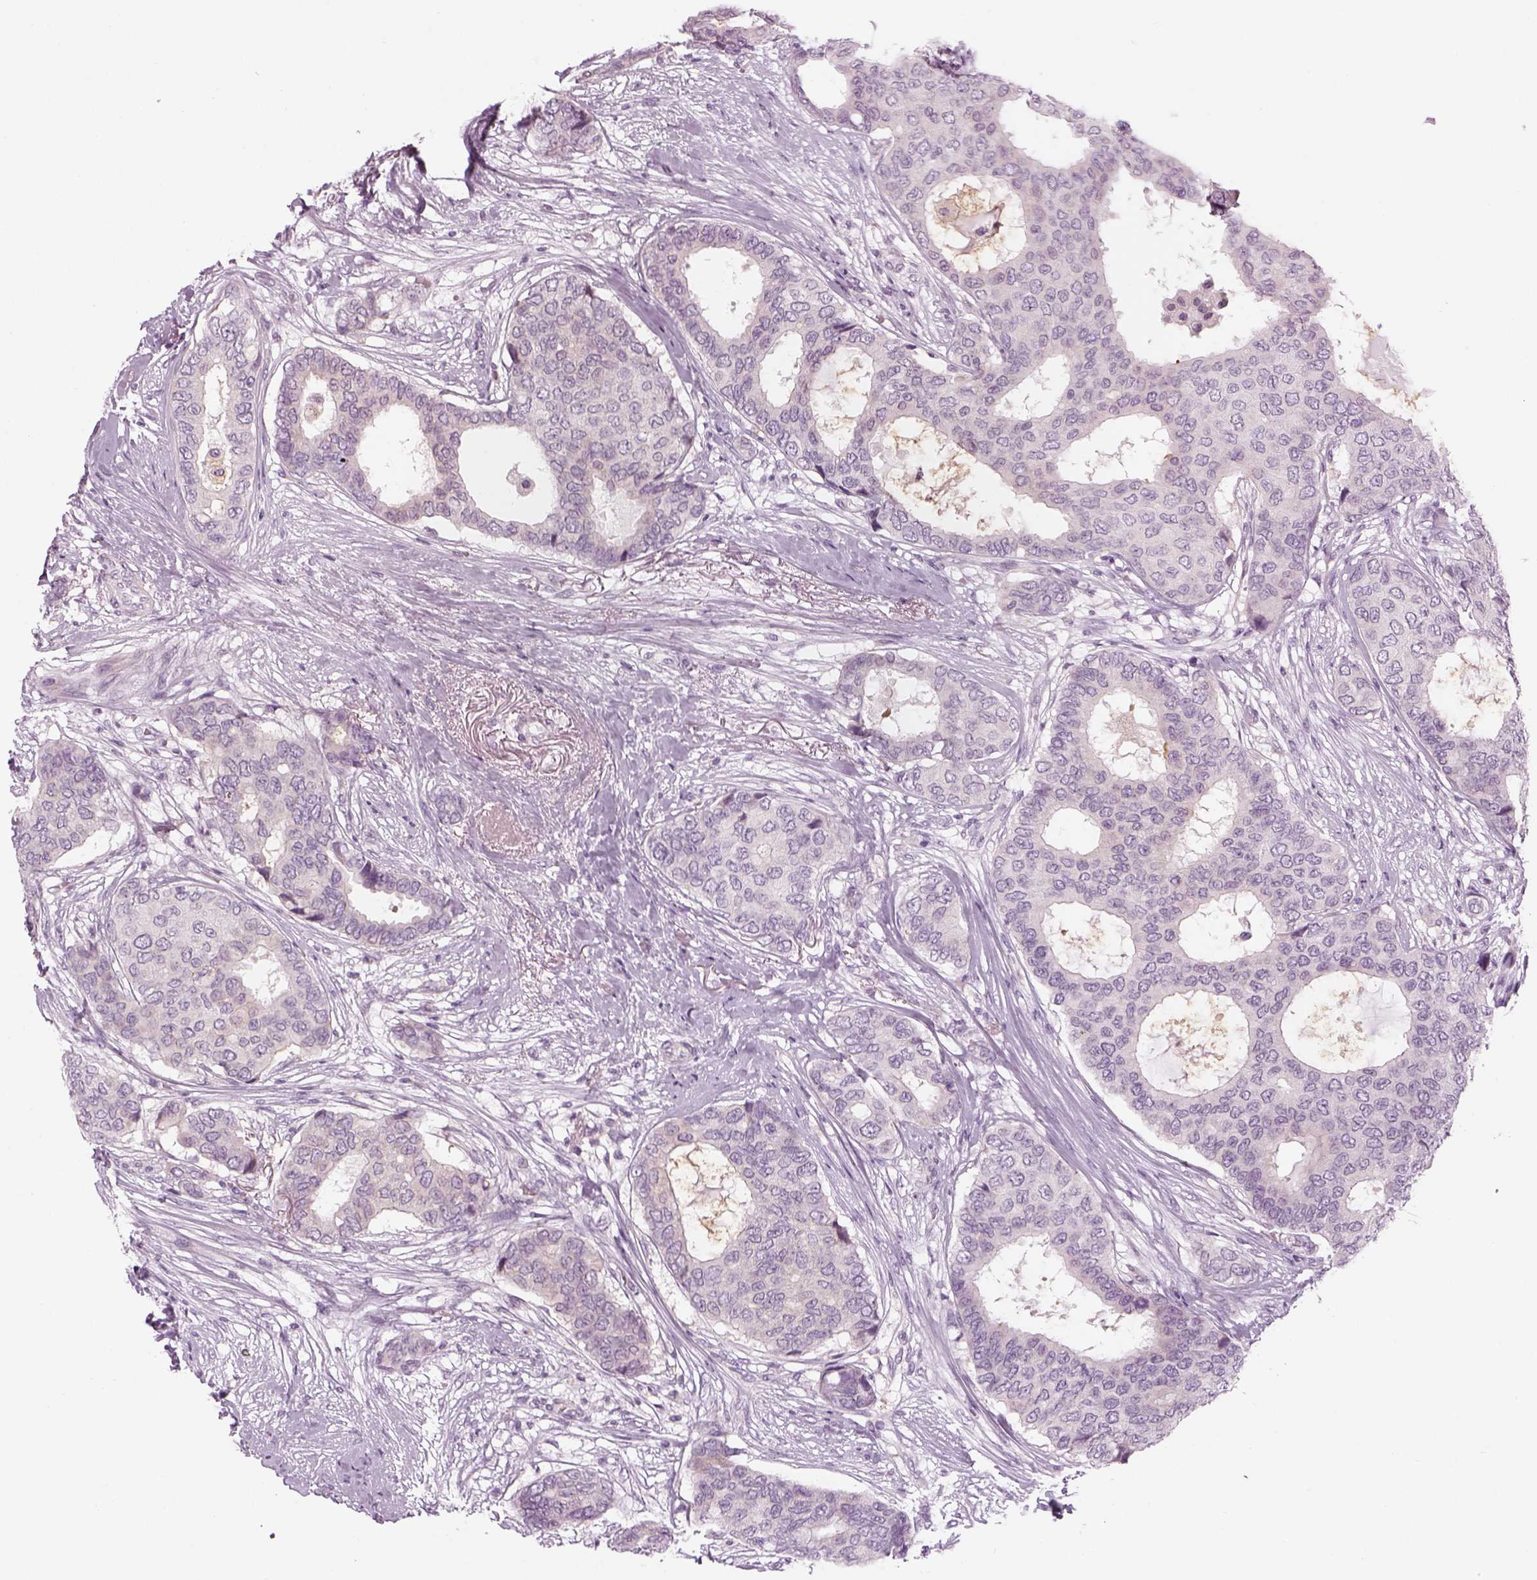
{"staining": {"intensity": "negative", "quantity": "none", "location": "none"}, "tissue": "breast cancer", "cell_type": "Tumor cells", "image_type": "cancer", "snomed": [{"axis": "morphology", "description": "Duct carcinoma"}, {"axis": "topography", "description": "Breast"}], "caption": "This is an IHC image of breast invasive ductal carcinoma. There is no positivity in tumor cells.", "gene": "LRRIQ3", "patient": {"sex": "female", "age": 75}}